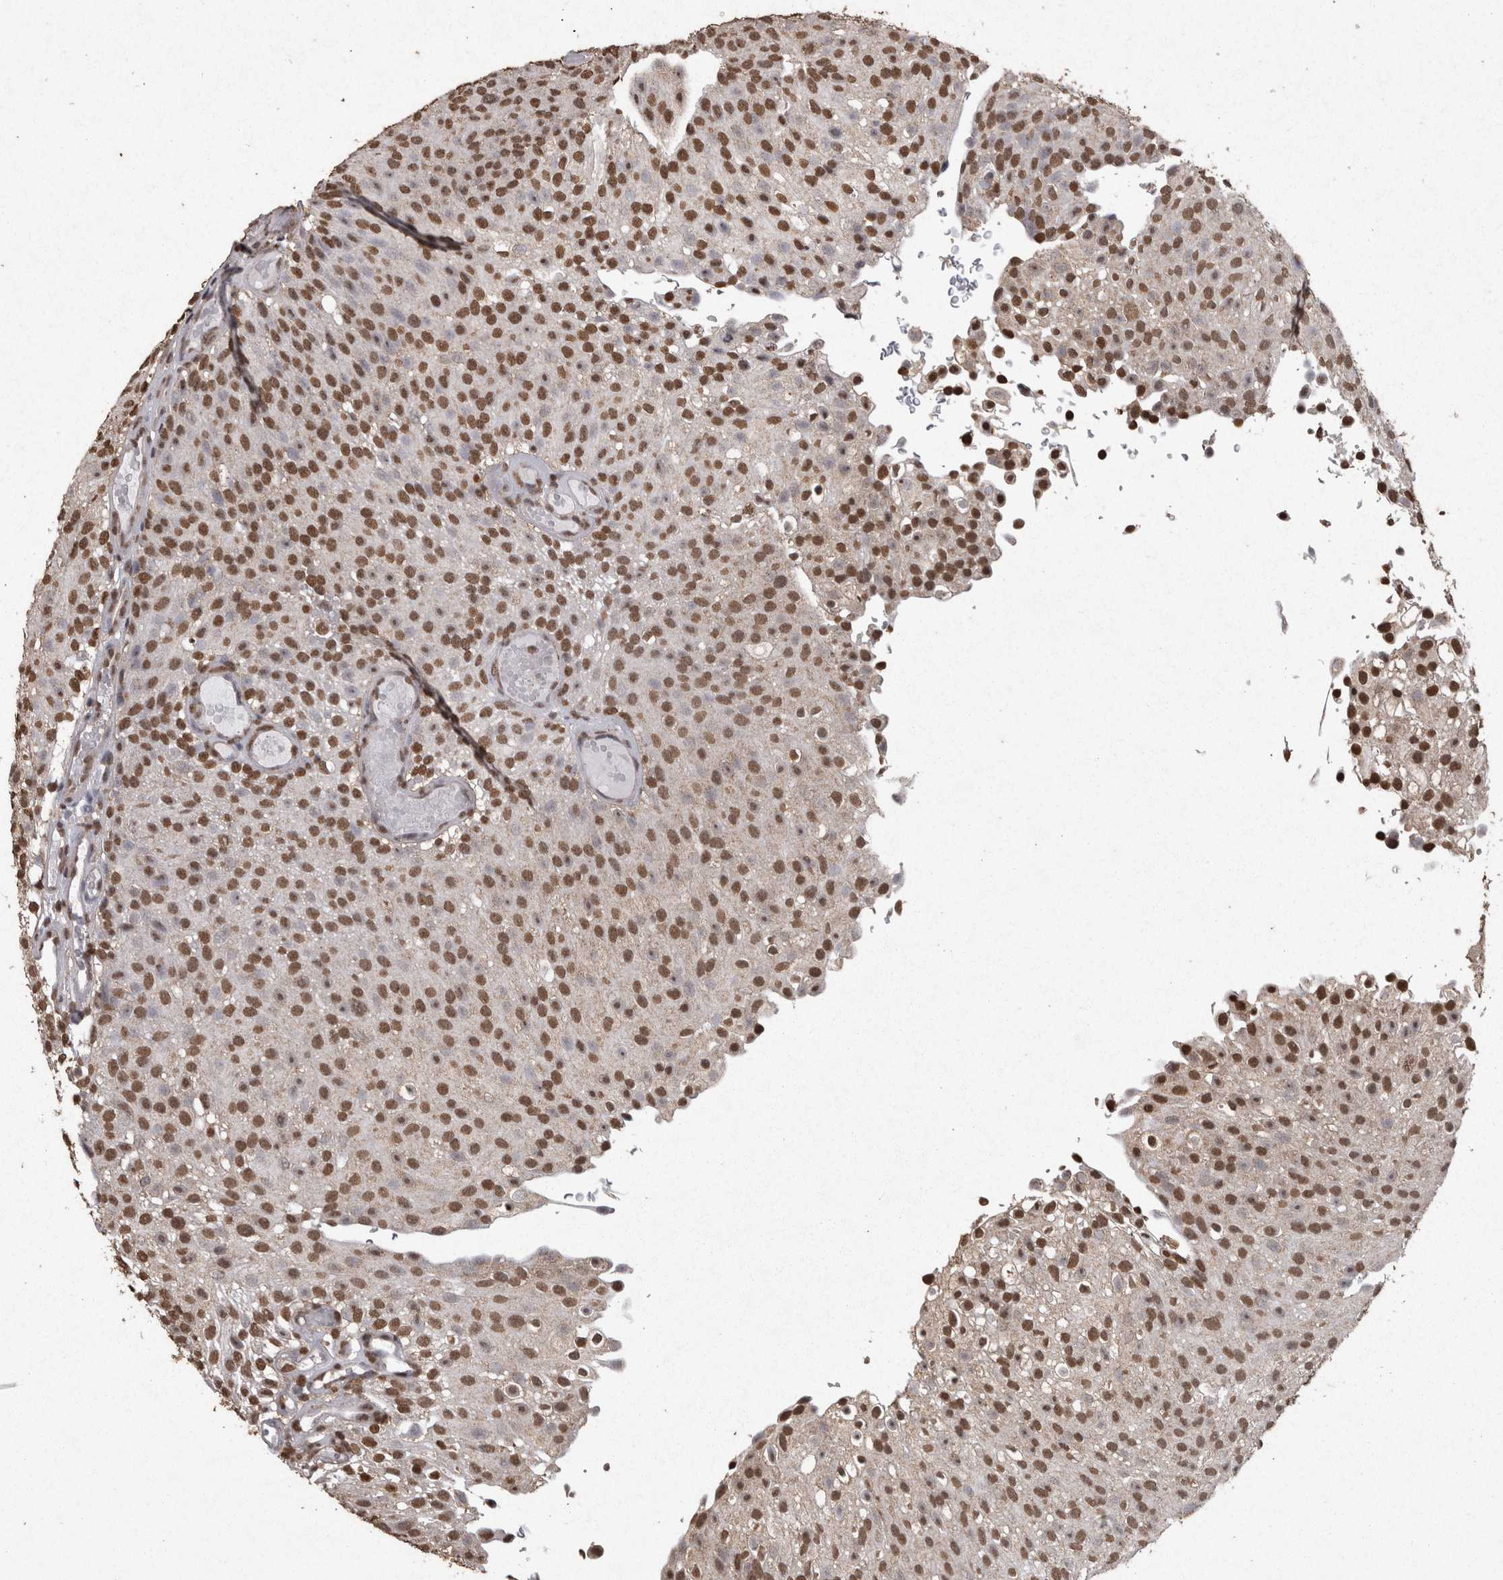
{"staining": {"intensity": "moderate", "quantity": ">75%", "location": "nuclear"}, "tissue": "urothelial cancer", "cell_type": "Tumor cells", "image_type": "cancer", "snomed": [{"axis": "morphology", "description": "Urothelial carcinoma, Low grade"}, {"axis": "topography", "description": "Urinary bladder"}], "caption": "Protein staining of urothelial cancer tissue exhibits moderate nuclear positivity in about >75% of tumor cells.", "gene": "SMAD7", "patient": {"sex": "male", "age": 78}}